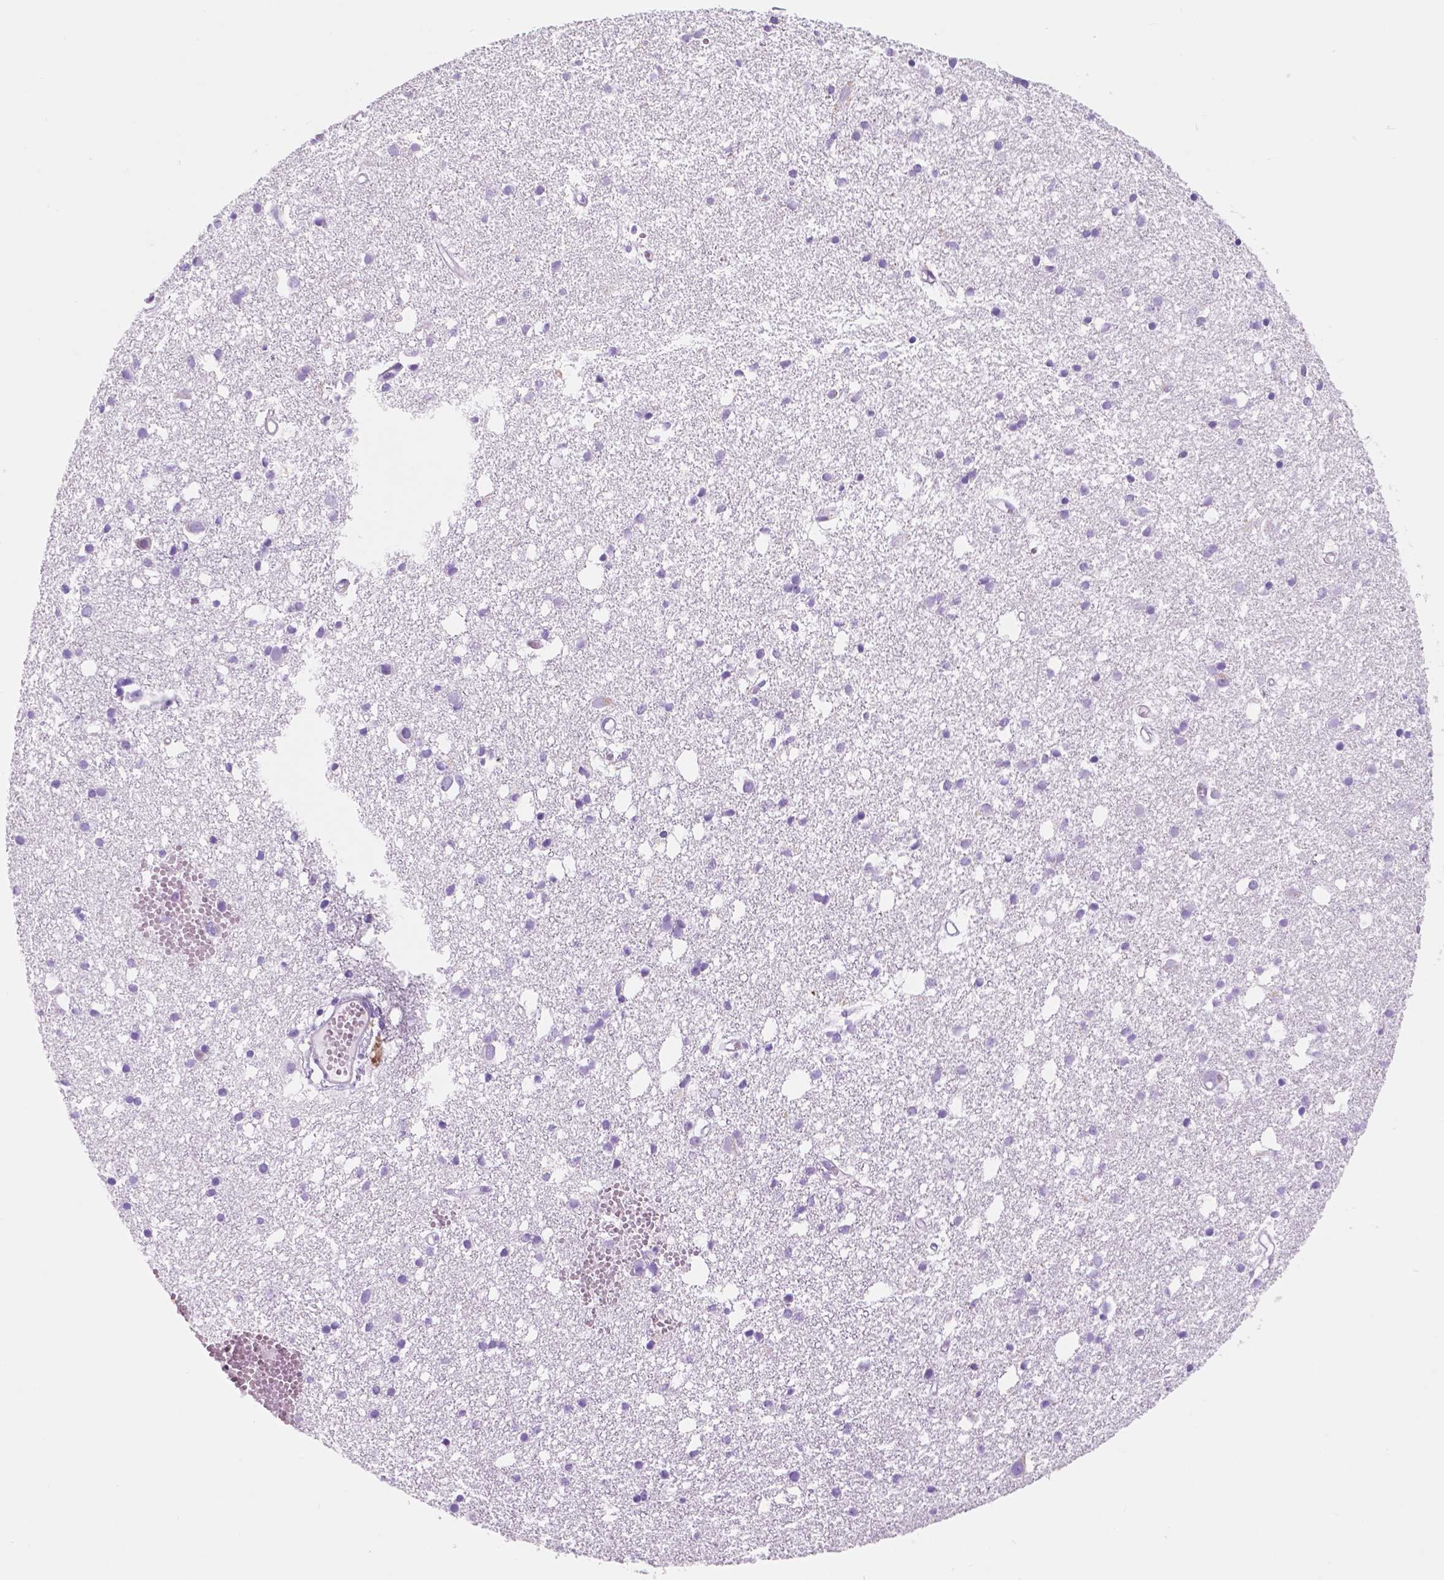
{"staining": {"intensity": "negative", "quantity": "none", "location": "none"}, "tissue": "cerebral cortex", "cell_type": "Endothelial cells", "image_type": "normal", "snomed": [{"axis": "morphology", "description": "Normal tissue, NOS"}, {"axis": "morphology", "description": "Glioma, malignant, High grade"}, {"axis": "topography", "description": "Cerebral cortex"}], "caption": "High power microscopy image of an immunohistochemistry (IHC) histopathology image of benign cerebral cortex, revealing no significant expression in endothelial cells.", "gene": "CUZD1", "patient": {"sex": "male", "age": 71}}